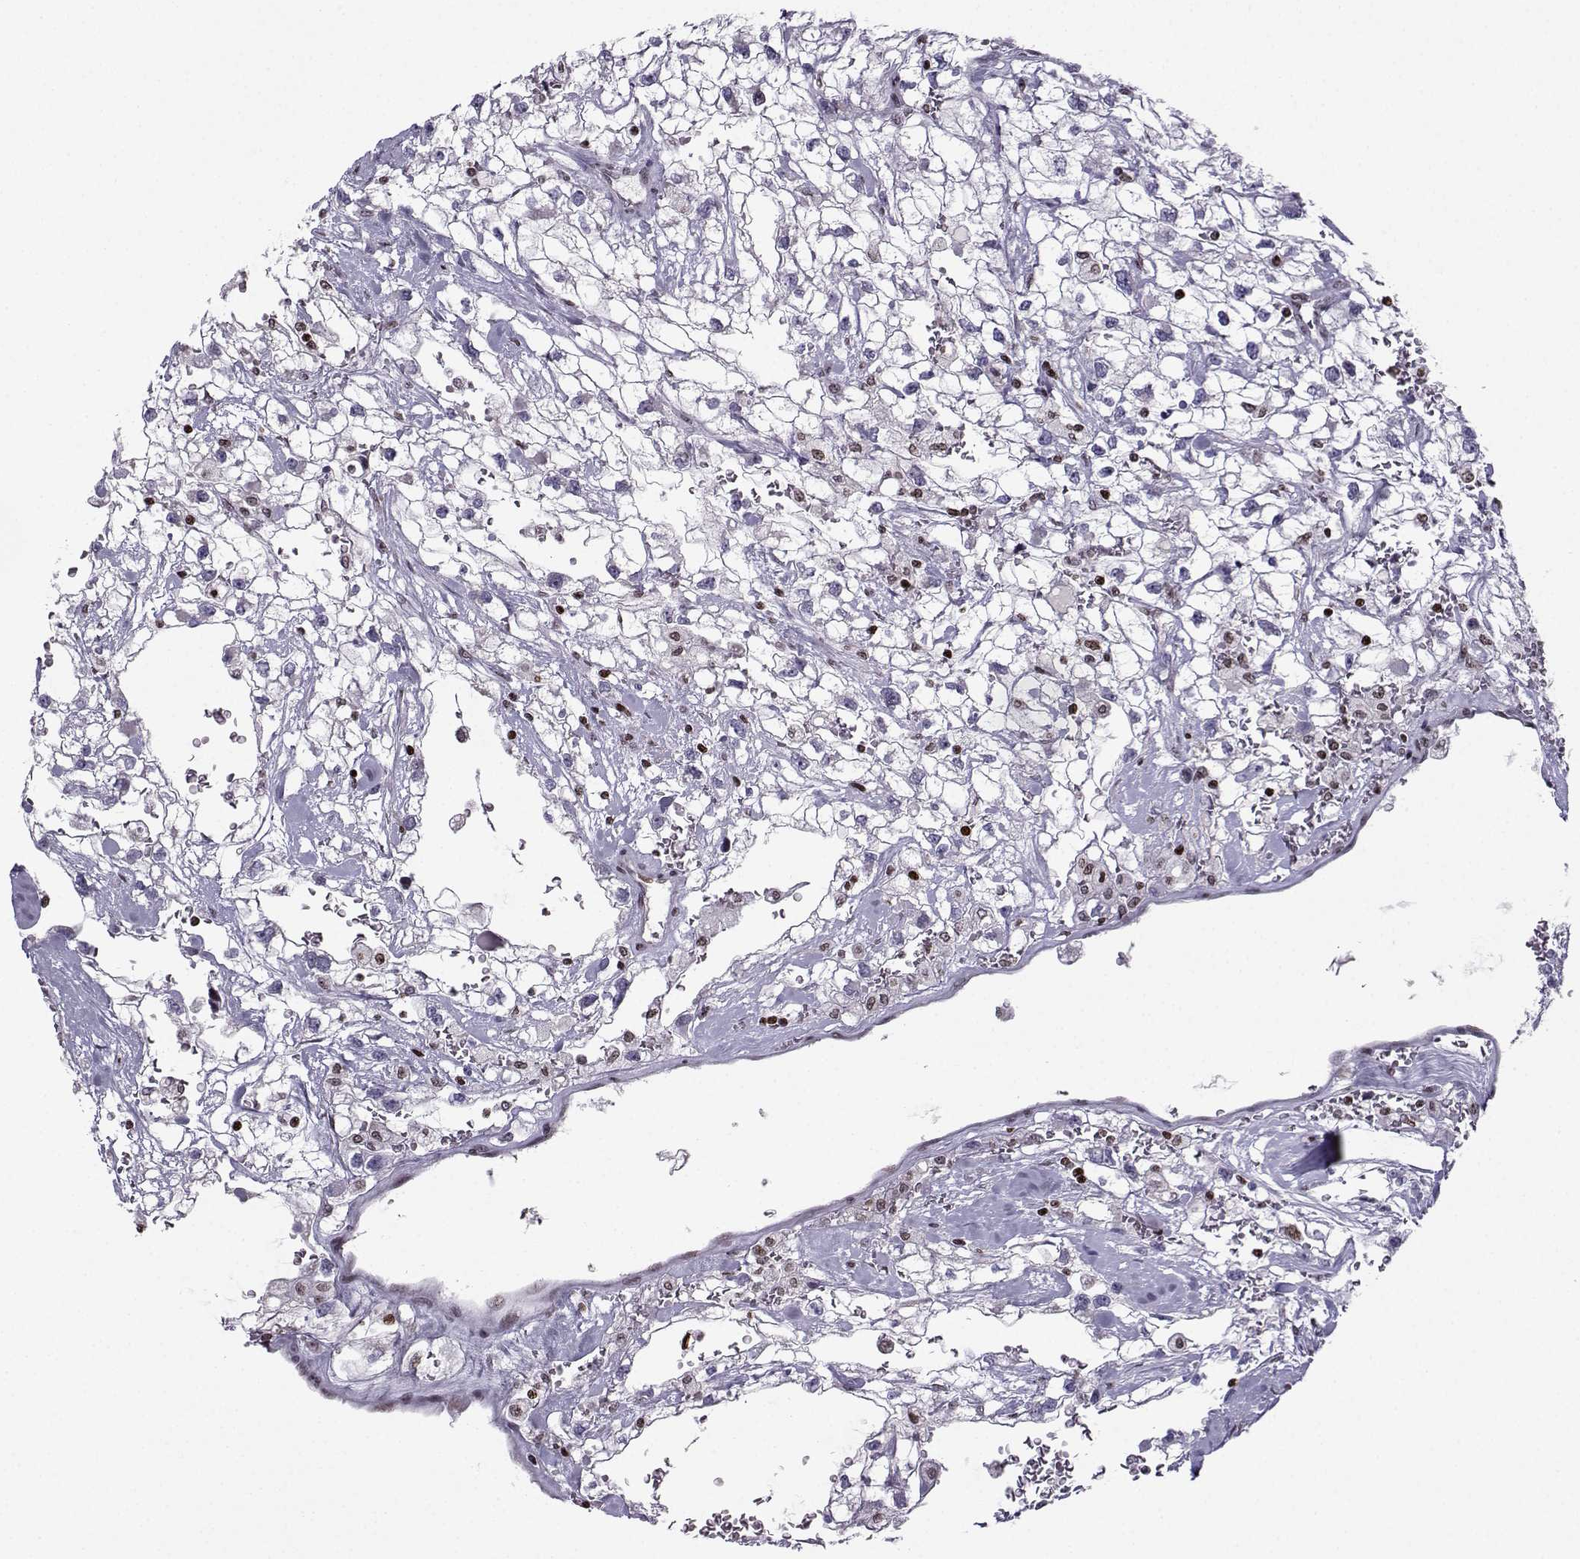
{"staining": {"intensity": "strong", "quantity": "<25%", "location": "nuclear"}, "tissue": "renal cancer", "cell_type": "Tumor cells", "image_type": "cancer", "snomed": [{"axis": "morphology", "description": "Adenocarcinoma, NOS"}, {"axis": "topography", "description": "Kidney"}], "caption": "Brown immunohistochemical staining in human renal cancer (adenocarcinoma) reveals strong nuclear positivity in approximately <25% of tumor cells.", "gene": "ZNF19", "patient": {"sex": "male", "age": 59}}